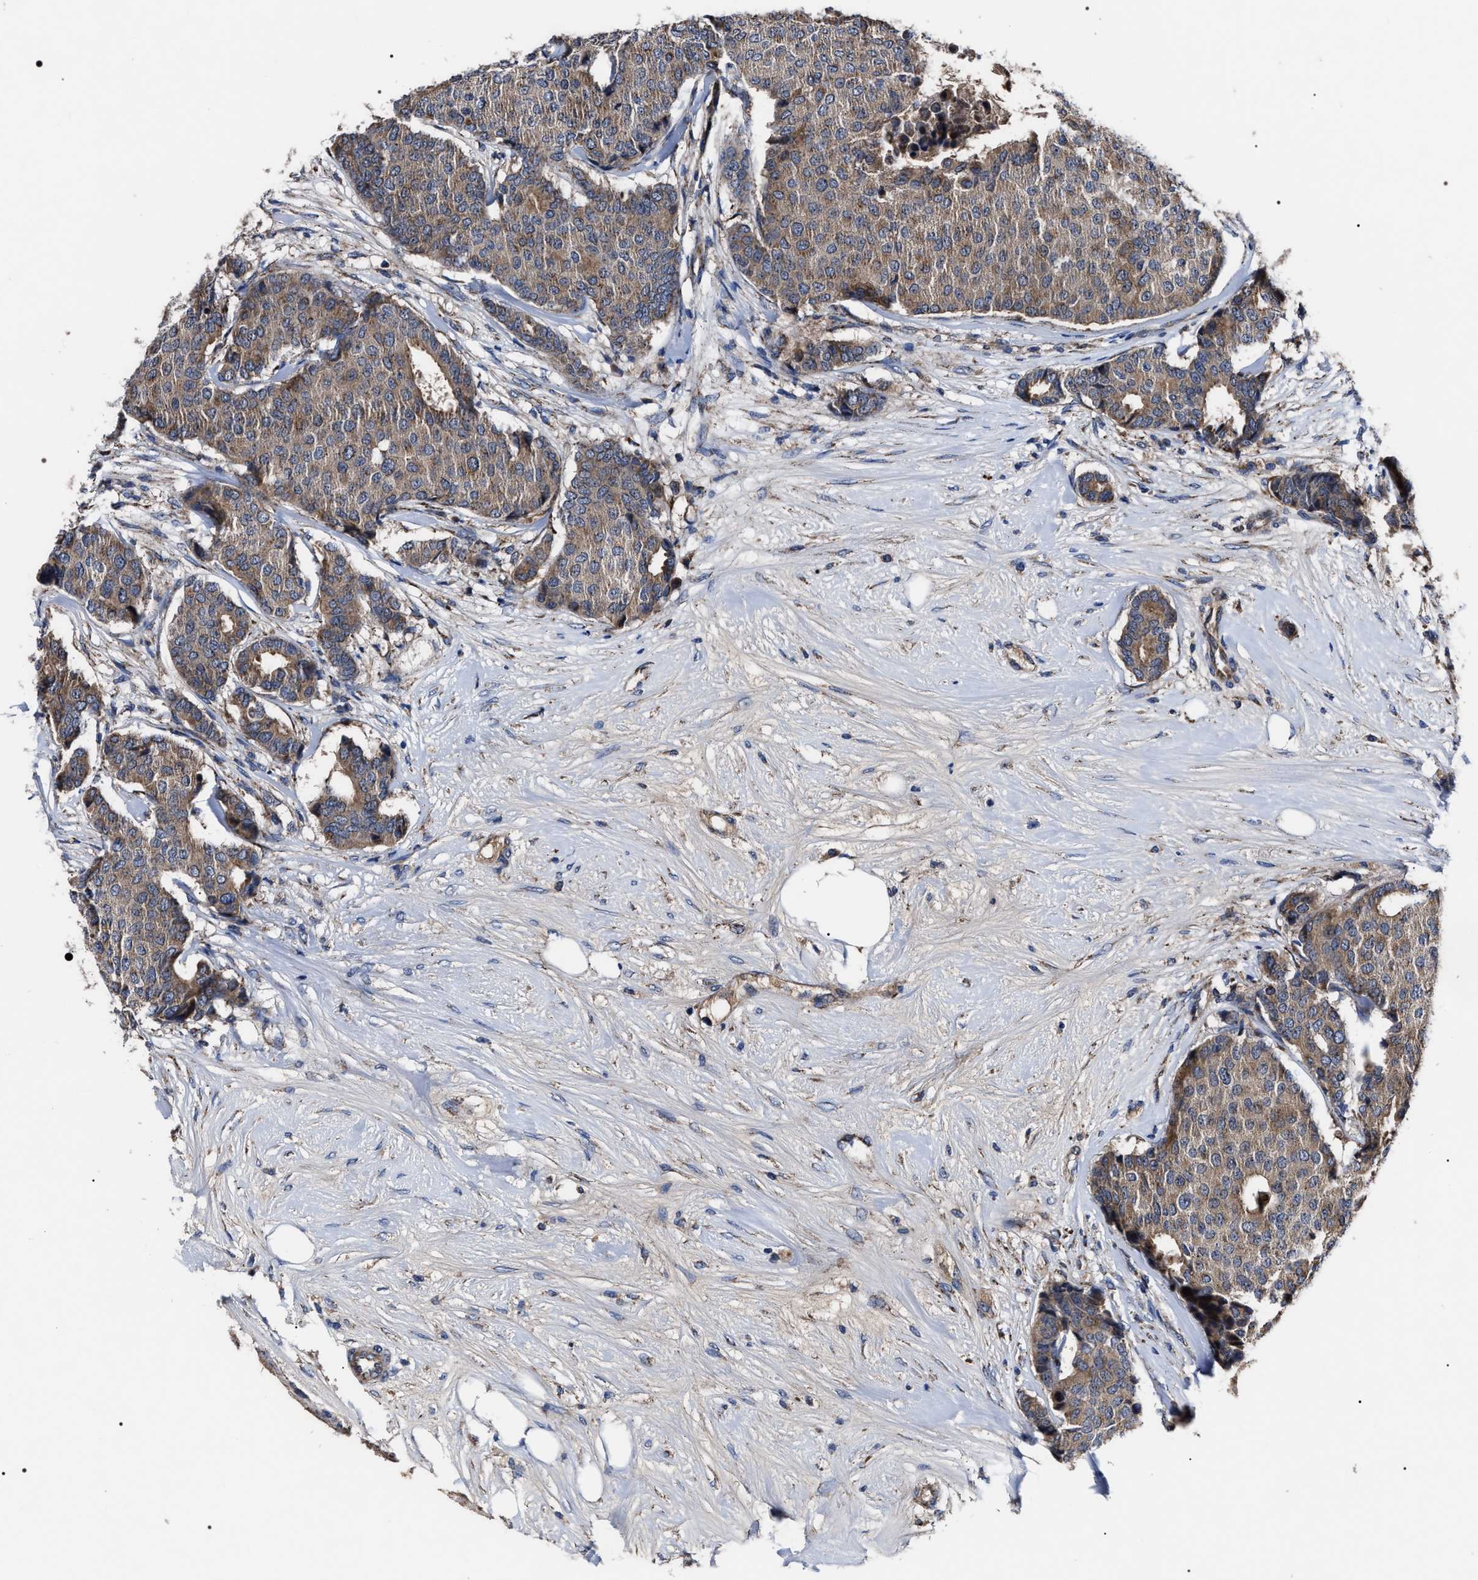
{"staining": {"intensity": "moderate", "quantity": ">75%", "location": "cytoplasmic/membranous"}, "tissue": "breast cancer", "cell_type": "Tumor cells", "image_type": "cancer", "snomed": [{"axis": "morphology", "description": "Duct carcinoma"}, {"axis": "topography", "description": "Breast"}], "caption": "Invasive ductal carcinoma (breast) stained with immunohistochemistry exhibits moderate cytoplasmic/membranous expression in approximately >75% of tumor cells.", "gene": "MACC1", "patient": {"sex": "female", "age": 75}}